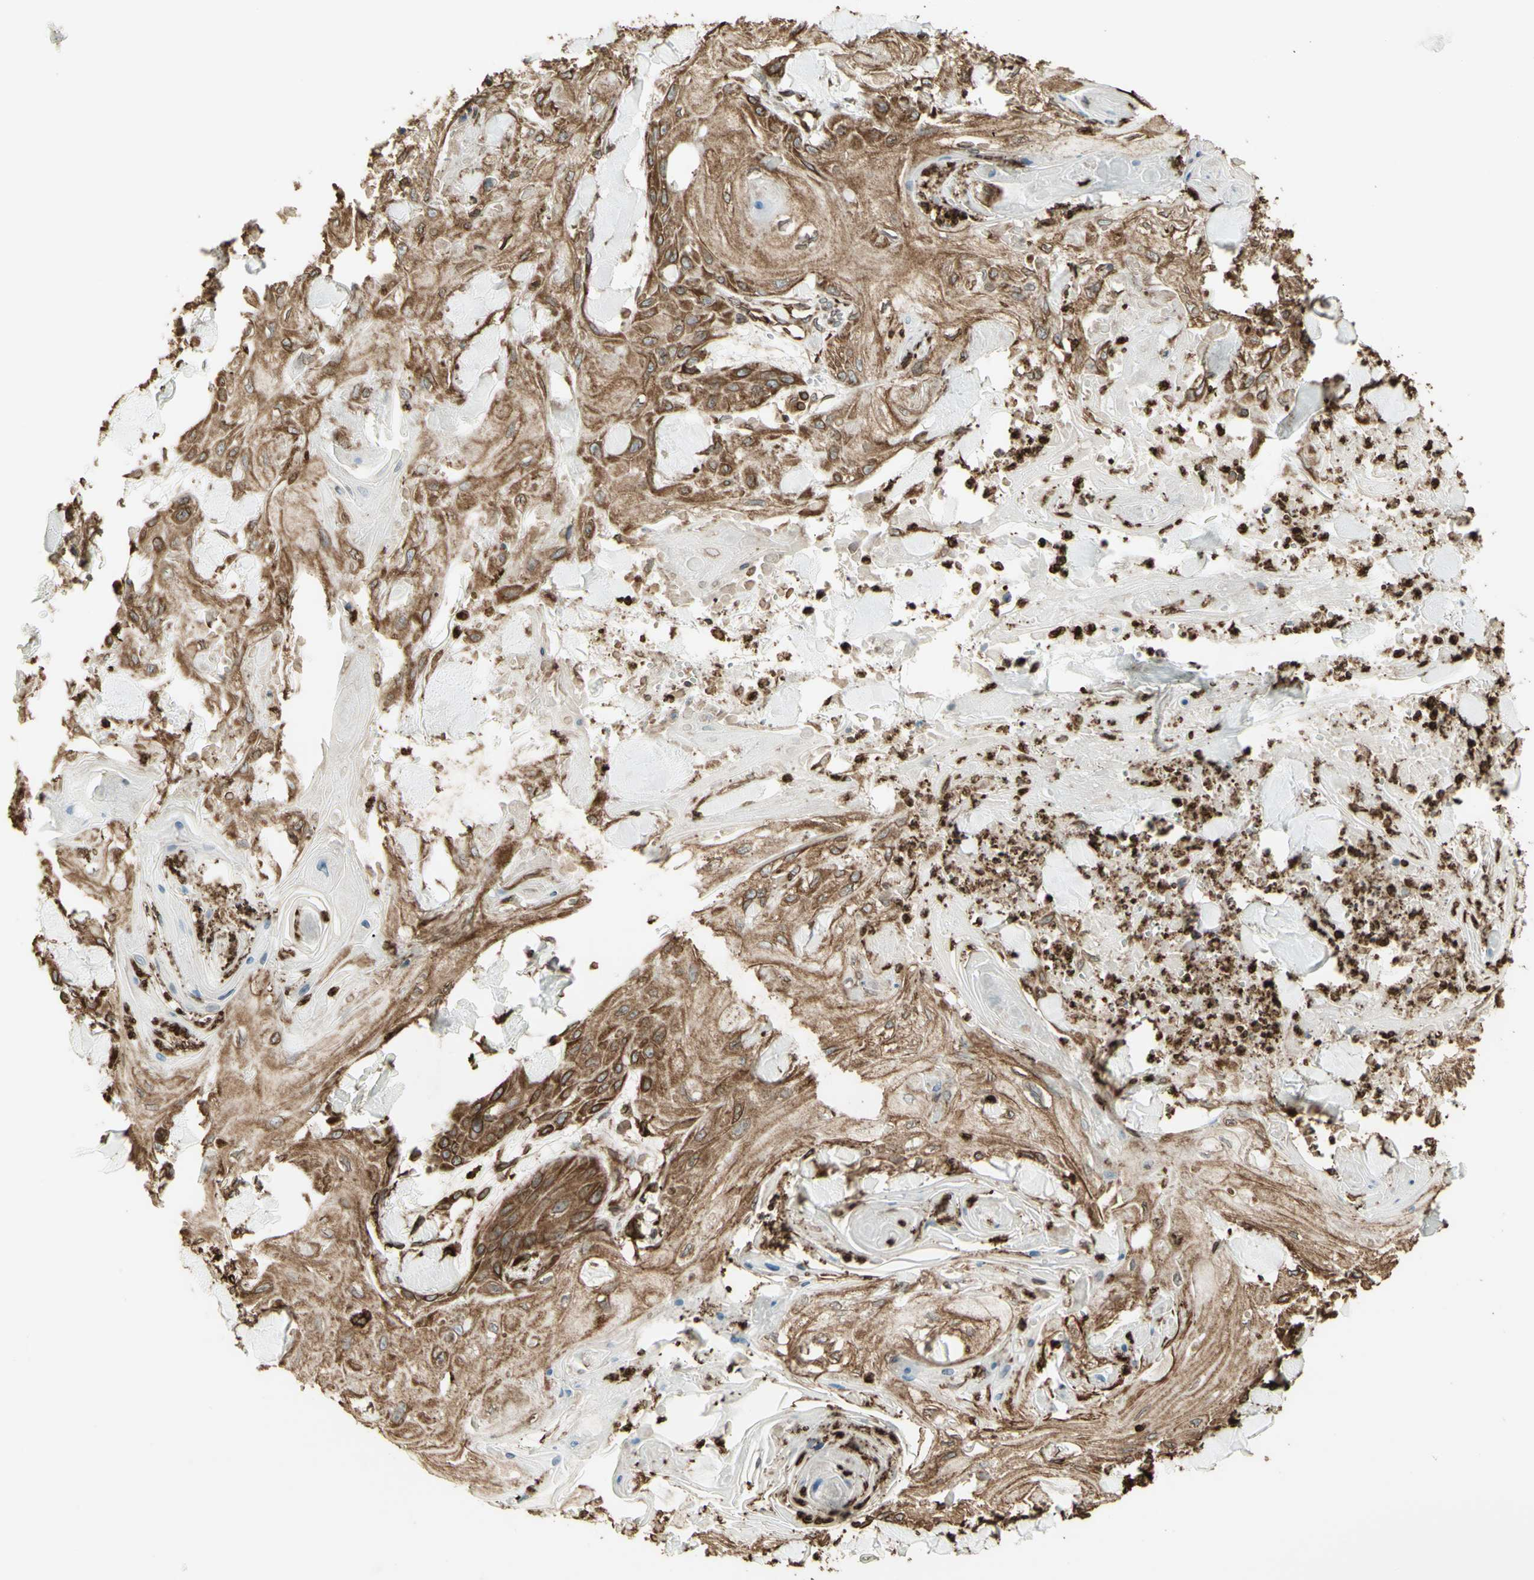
{"staining": {"intensity": "moderate", "quantity": ">75%", "location": "cytoplasmic/membranous"}, "tissue": "skin cancer", "cell_type": "Tumor cells", "image_type": "cancer", "snomed": [{"axis": "morphology", "description": "Squamous cell carcinoma, NOS"}, {"axis": "topography", "description": "Skin"}], "caption": "Approximately >75% of tumor cells in skin squamous cell carcinoma display moderate cytoplasmic/membranous protein positivity as visualized by brown immunohistochemical staining.", "gene": "CANX", "patient": {"sex": "male", "age": 74}}